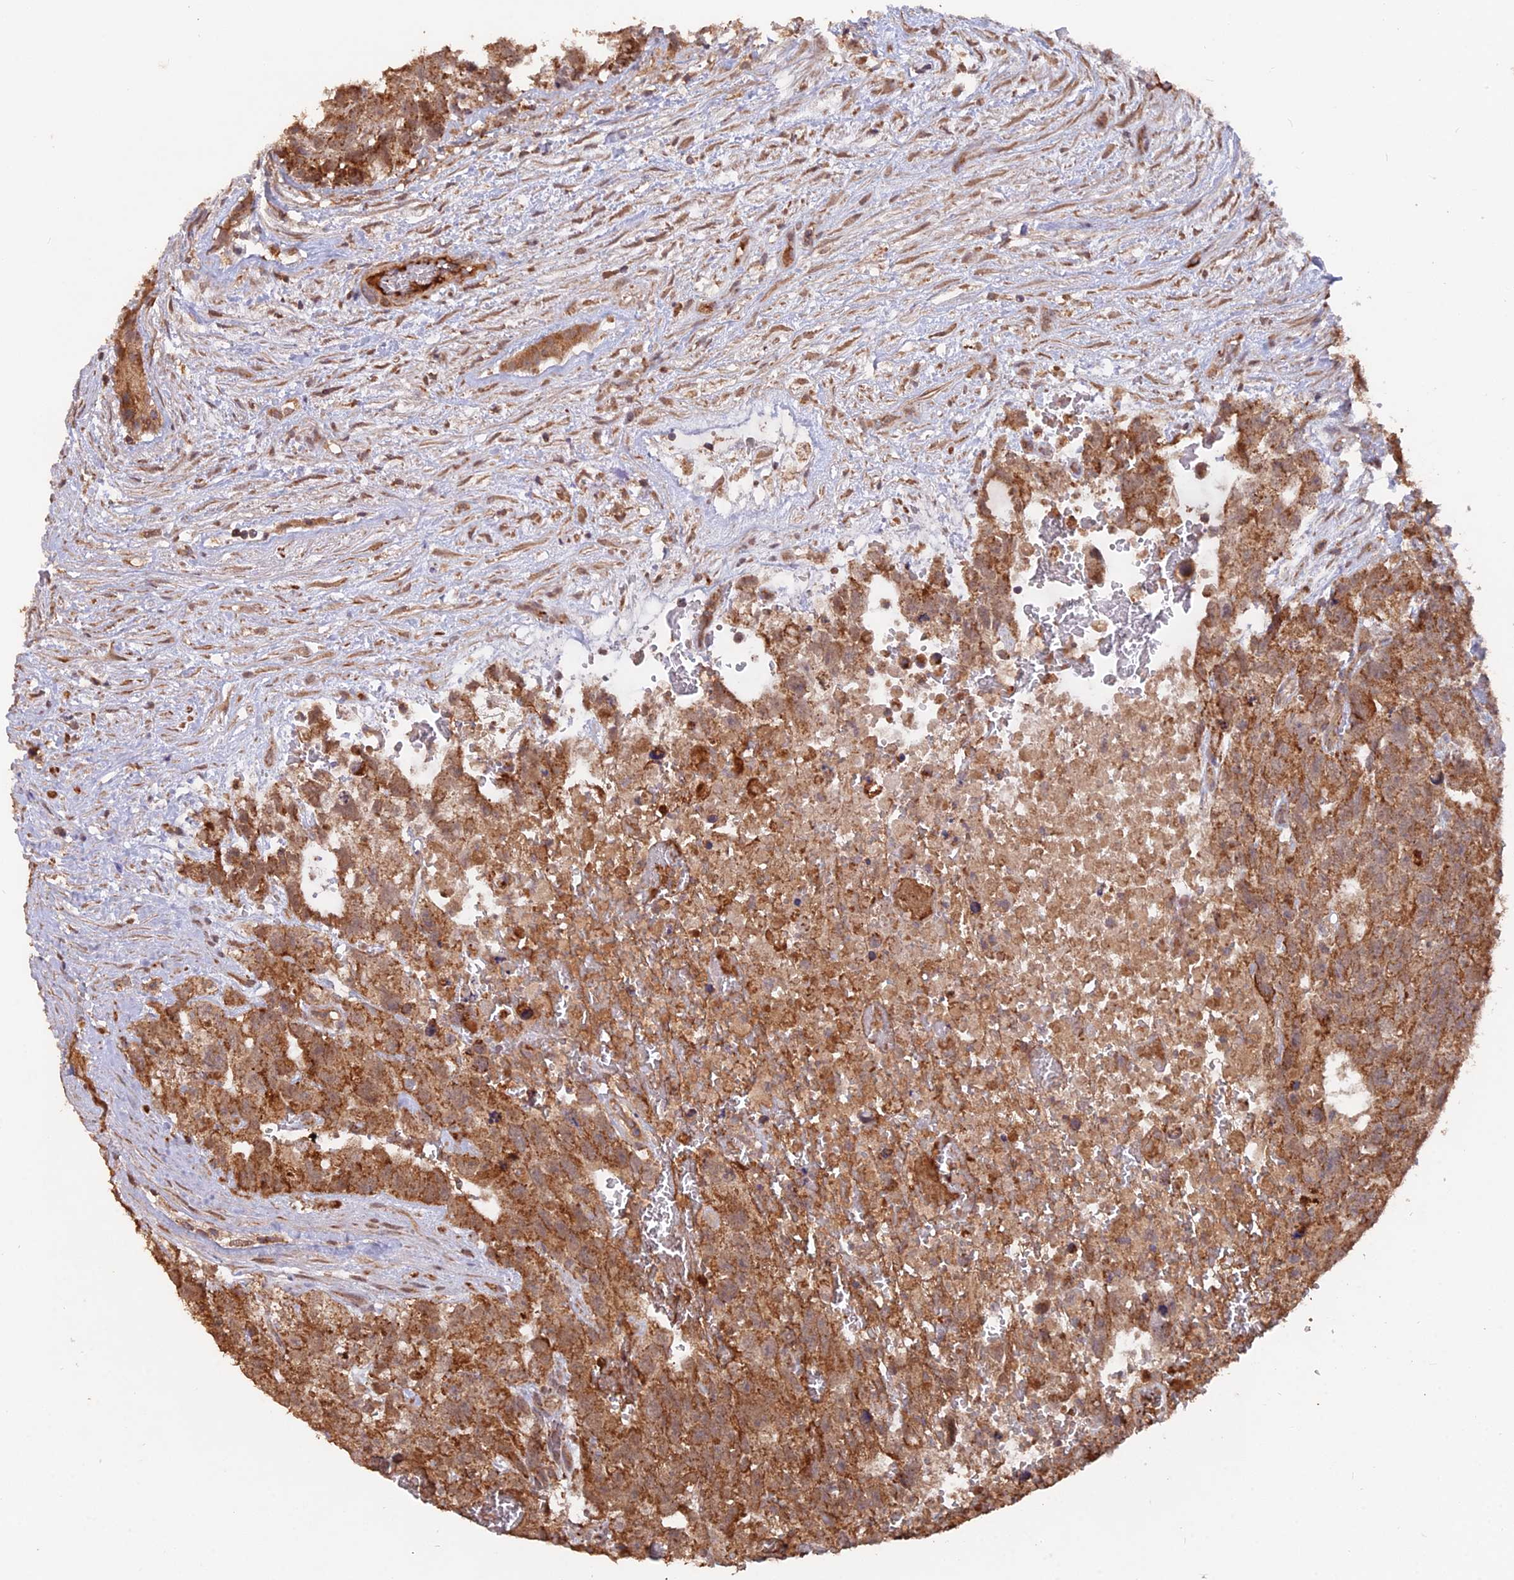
{"staining": {"intensity": "moderate", "quantity": ">75%", "location": "cytoplasmic/membranous"}, "tissue": "testis cancer", "cell_type": "Tumor cells", "image_type": "cancer", "snomed": [{"axis": "morphology", "description": "Carcinoma, Embryonal, NOS"}, {"axis": "topography", "description": "Testis"}], "caption": "Immunohistochemical staining of human testis cancer (embryonal carcinoma) reveals medium levels of moderate cytoplasmic/membranous staining in approximately >75% of tumor cells. (IHC, brightfield microscopy, high magnification).", "gene": "IFT22", "patient": {"sex": "male", "age": 26}}